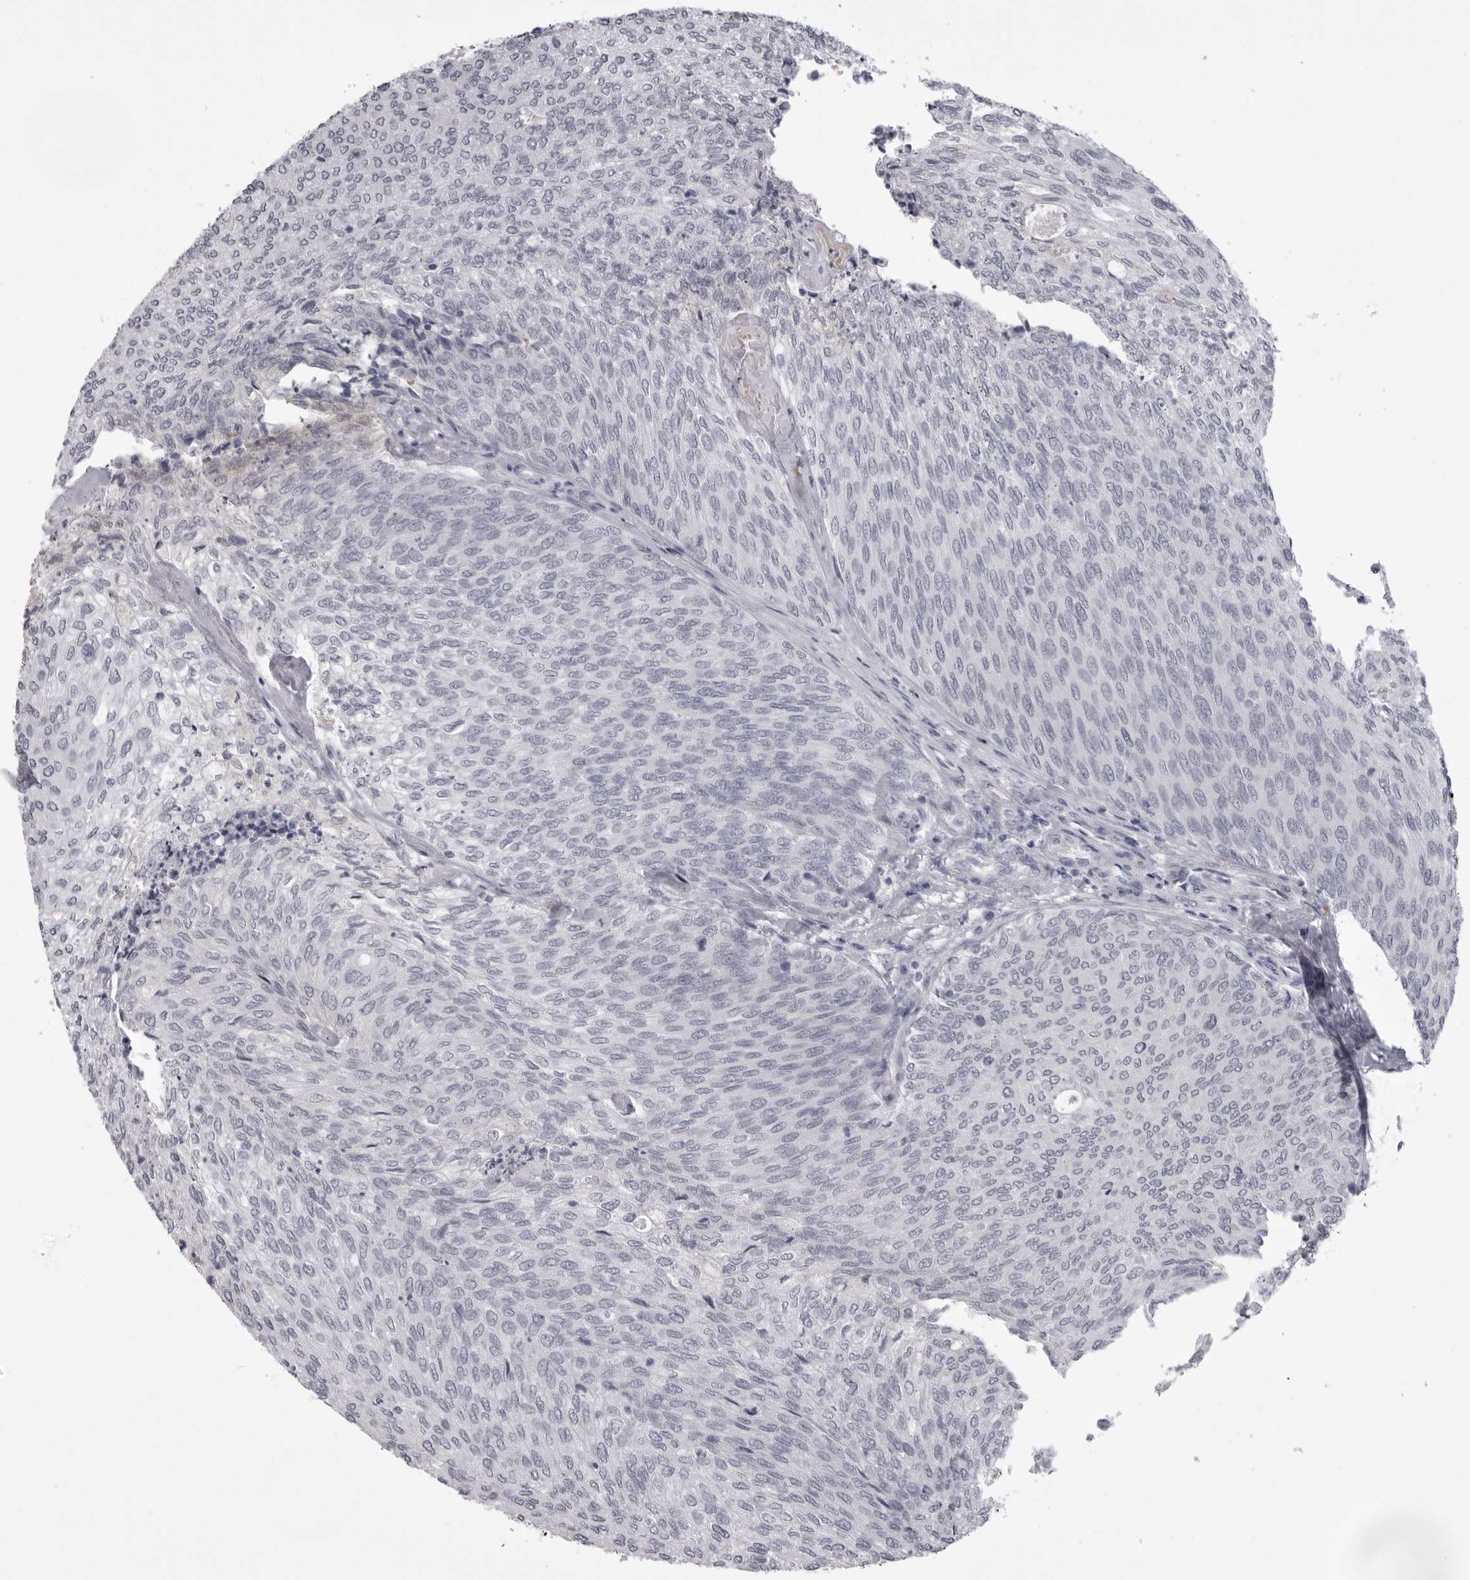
{"staining": {"intensity": "negative", "quantity": "none", "location": "none"}, "tissue": "urothelial cancer", "cell_type": "Tumor cells", "image_type": "cancer", "snomed": [{"axis": "morphology", "description": "Urothelial carcinoma, Low grade"}, {"axis": "topography", "description": "Urinary bladder"}], "caption": "Urothelial cancer was stained to show a protein in brown. There is no significant positivity in tumor cells.", "gene": "EPHA10", "patient": {"sex": "female", "age": 79}}